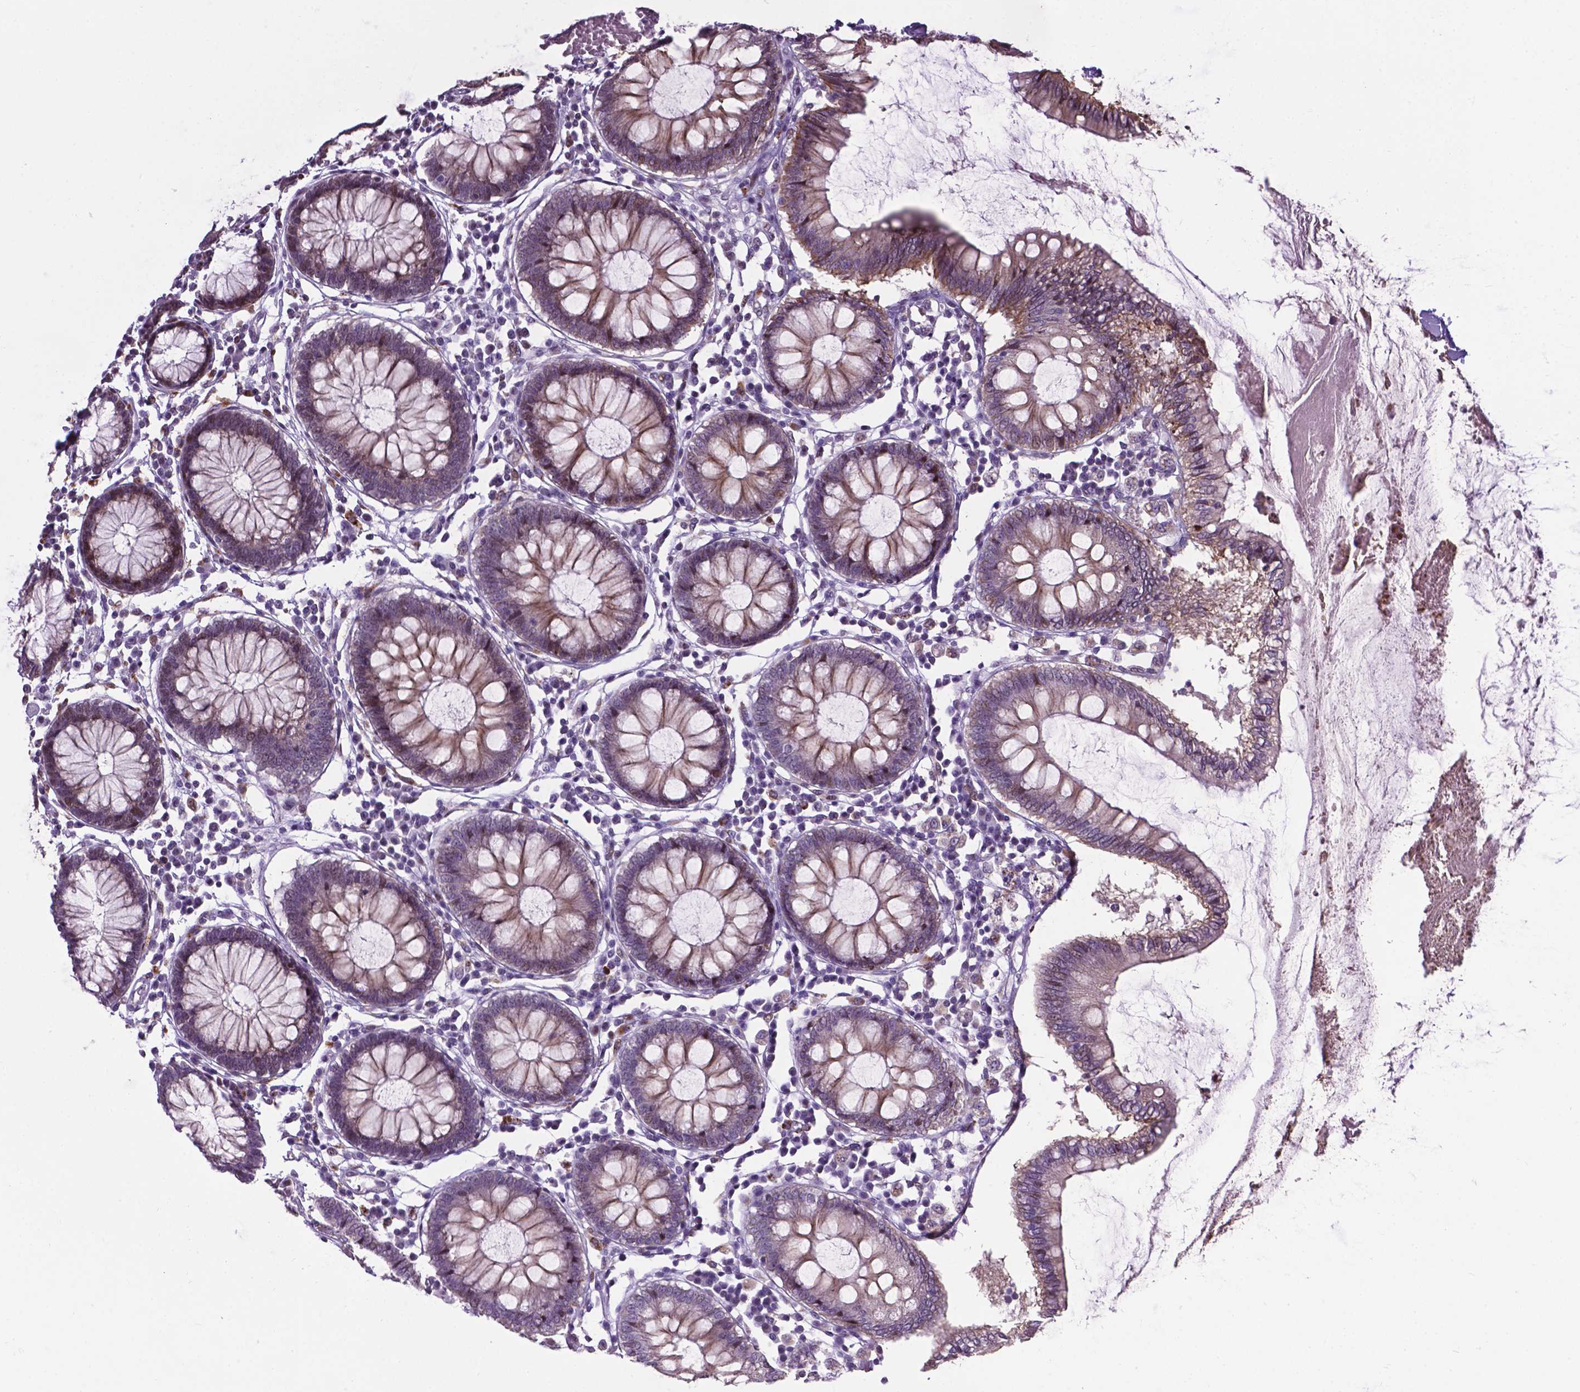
{"staining": {"intensity": "negative", "quantity": "none", "location": "none"}, "tissue": "colon", "cell_type": "Endothelial cells", "image_type": "normal", "snomed": [{"axis": "morphology", "description": "Normal tissue, NOS"}, {"axis": "morphology", "description": "Adenocarcinoma, NOS"}, {"axis": "topography", "description": "Colon"}], "caption": "This is a photomicrograph of IHC staining of benign colon, which shows no expression in endothelial cells.", "gene": "SMAD2", "patient": {"sex": "male", "age": 83}}